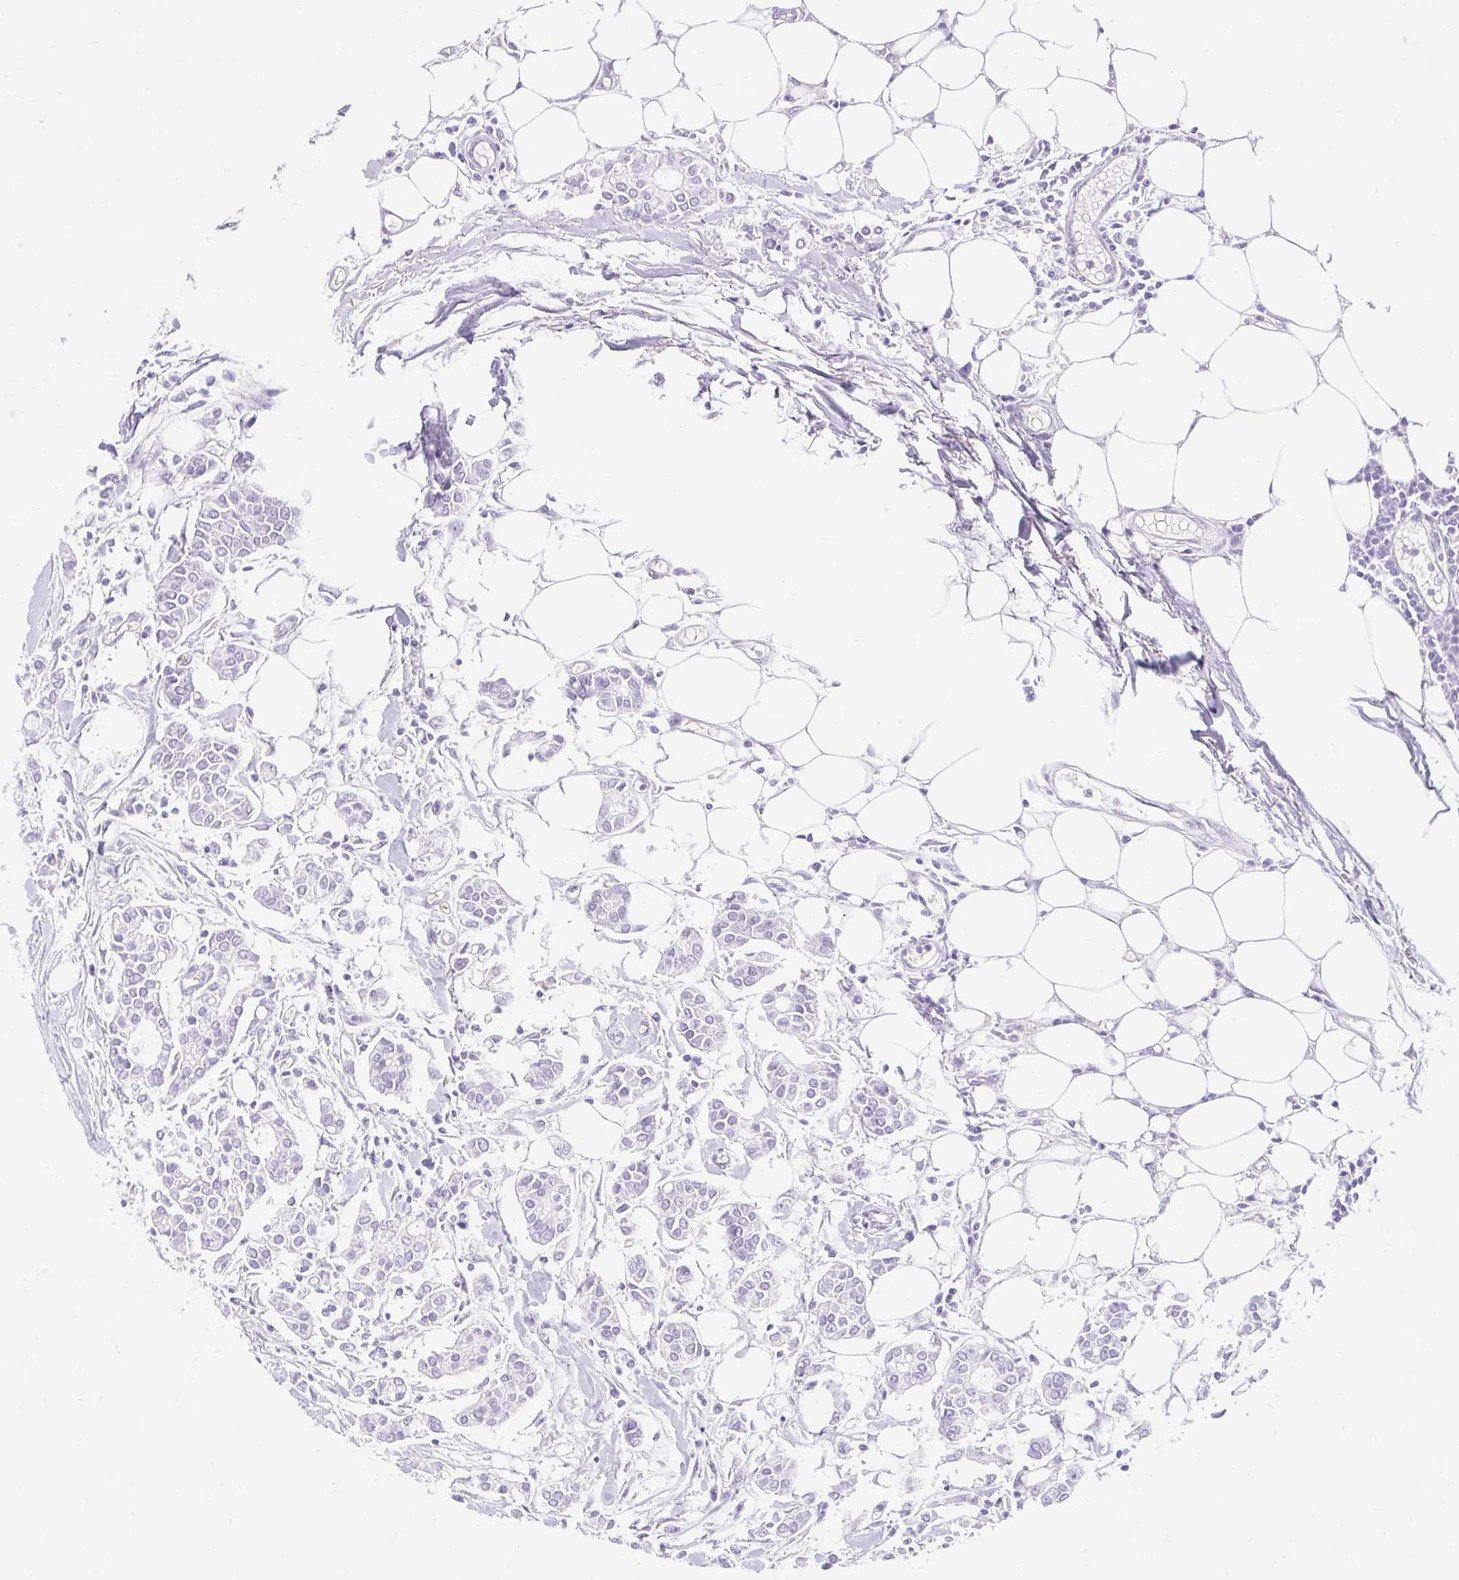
{"staining": {"intensity": "negative", "quantity": "none", "location": "none"}, "tissue": "breast cancer", "cell_type": "Tumor cells", "image_type": "cancer", "snomed": [{"axis": "morphology", "description": "Duct carcinoma"}, {"axis": "topography", "description": "Breast"}], "caption": "Breast cancer was stained to show a protein in brown. There is no significant staining in tumor cells.", "gene": "SLC28A1", "patient": {"sex": "female", "age": 84}}